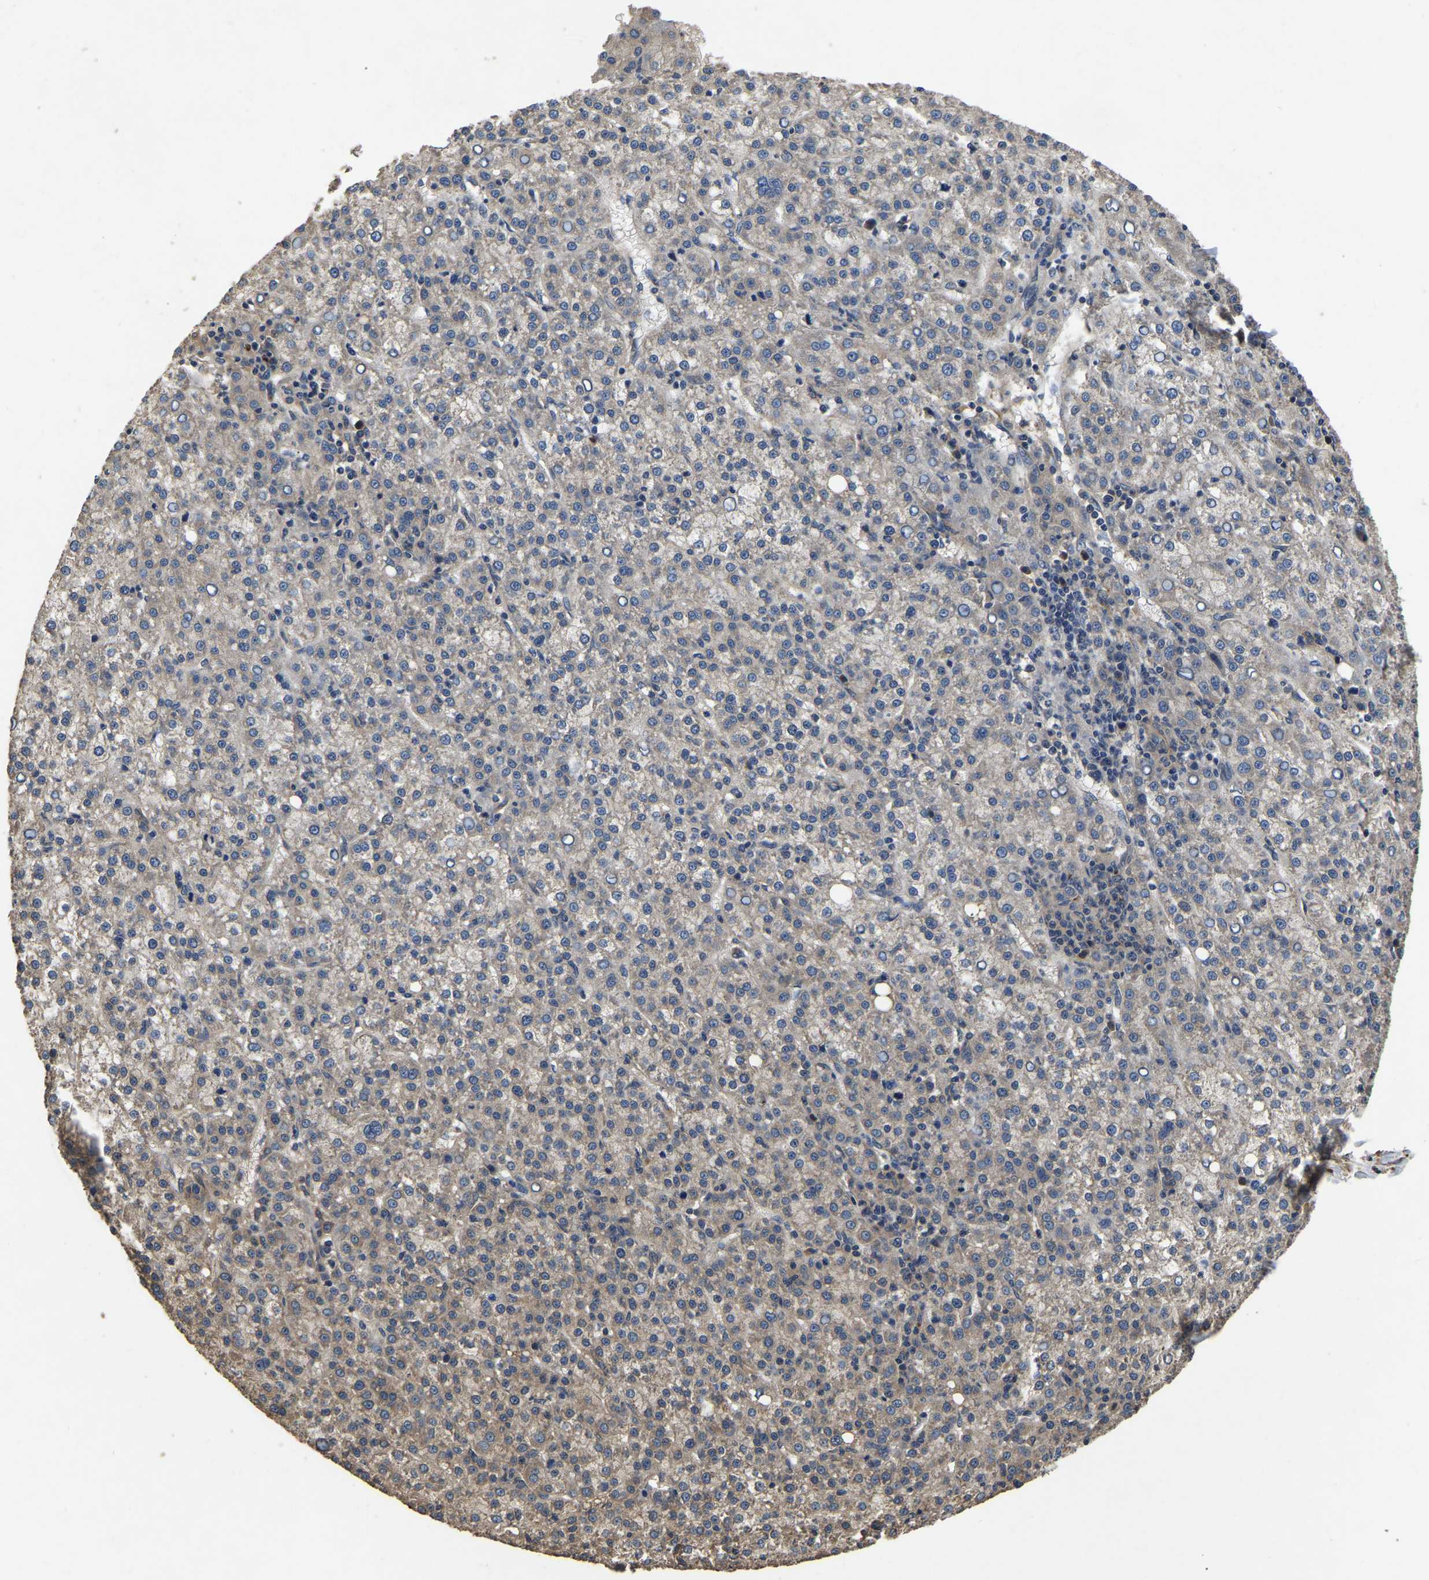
{"staining": {"intensity": "weak", "quantity": ">75%", "location": "cytoplasmic/membranous"}, "tissue": "liver cancer", "cell_type": "Tumor cells", "image_type": "cancer", "snomed": [{"axis": "morphology", "description": "Carcinoma, Hepatocellular, NOS"}, {"axis": "topography", "description": "Liver"}], "caption": "Immunohistochemical staining of liver cancer exhibits weak cytoplasmic/membranous protein positivity in approximately >75% of tumor cells. (Stains: DAB in brown, nuclei in blue, Microscopy: brightfield microscopy at high magnification).", "gene": "CRYZL1", "patient": {"sex": "female", "age": 58}}